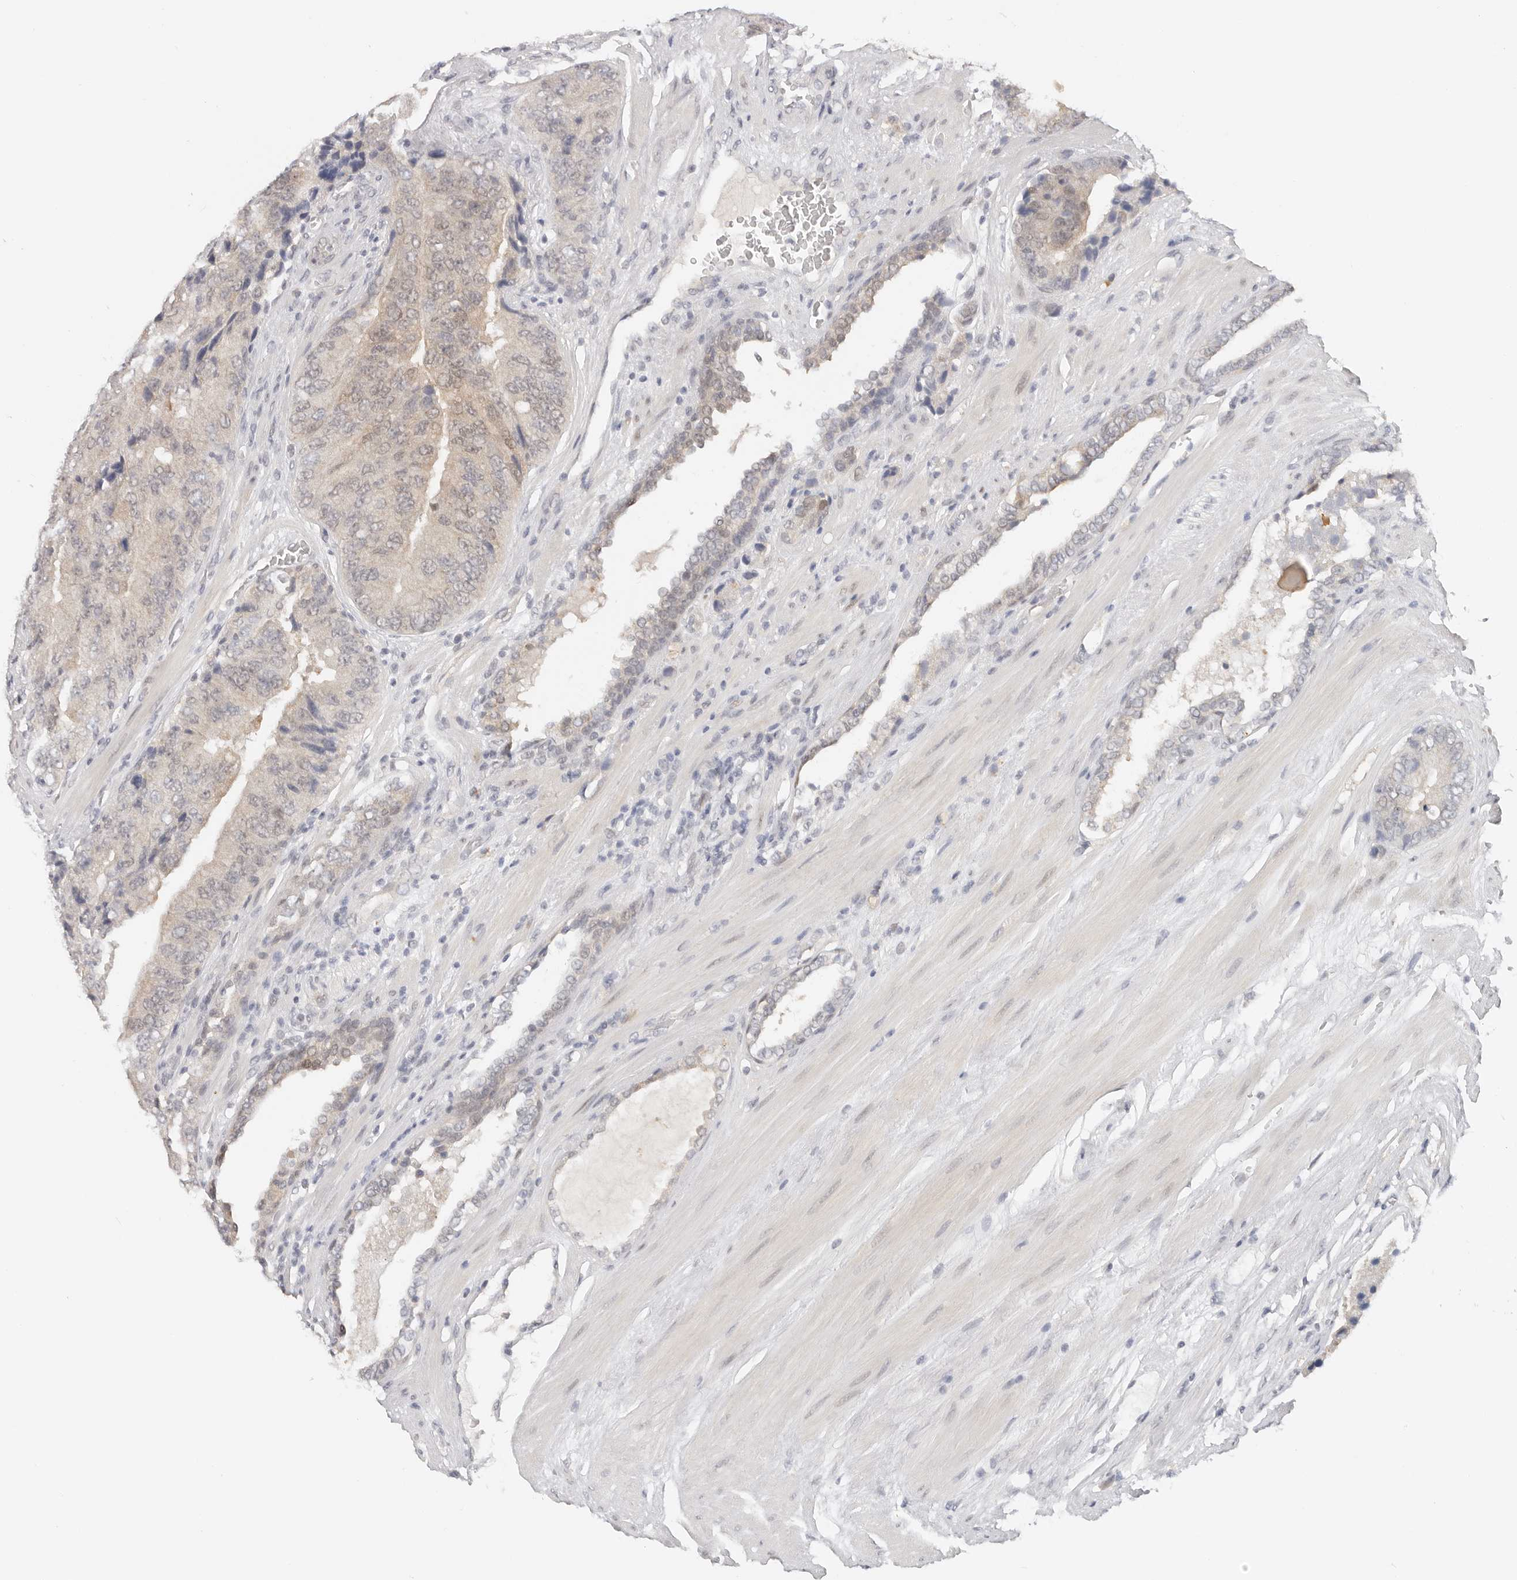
{"staining": {"intensity": "weak", "quantity": "25%-75%", "location": "cytoplasmic/membranous"}, "tissue": "prostate cancer", "cell_type": "Tumor cells", "image_type": "cancer", "snomed": [{"axis": "morphology", "description": "Adenocarcinoma, High grade"}, {"axis": "topography", "description": "Prostate"}], "caption": "The histopathology image reveals staining of prostate adenocarcinoma (high-grade), revealing weak cytoplasmic/membranous protein positivity (brown color) within tumor cells. (DAB (3,3'-diaminobenzidine) IHC with brightfield microscopy, high magnification).", "gene": "LARP7", "patient": {"sex": "male", "age": 70}}